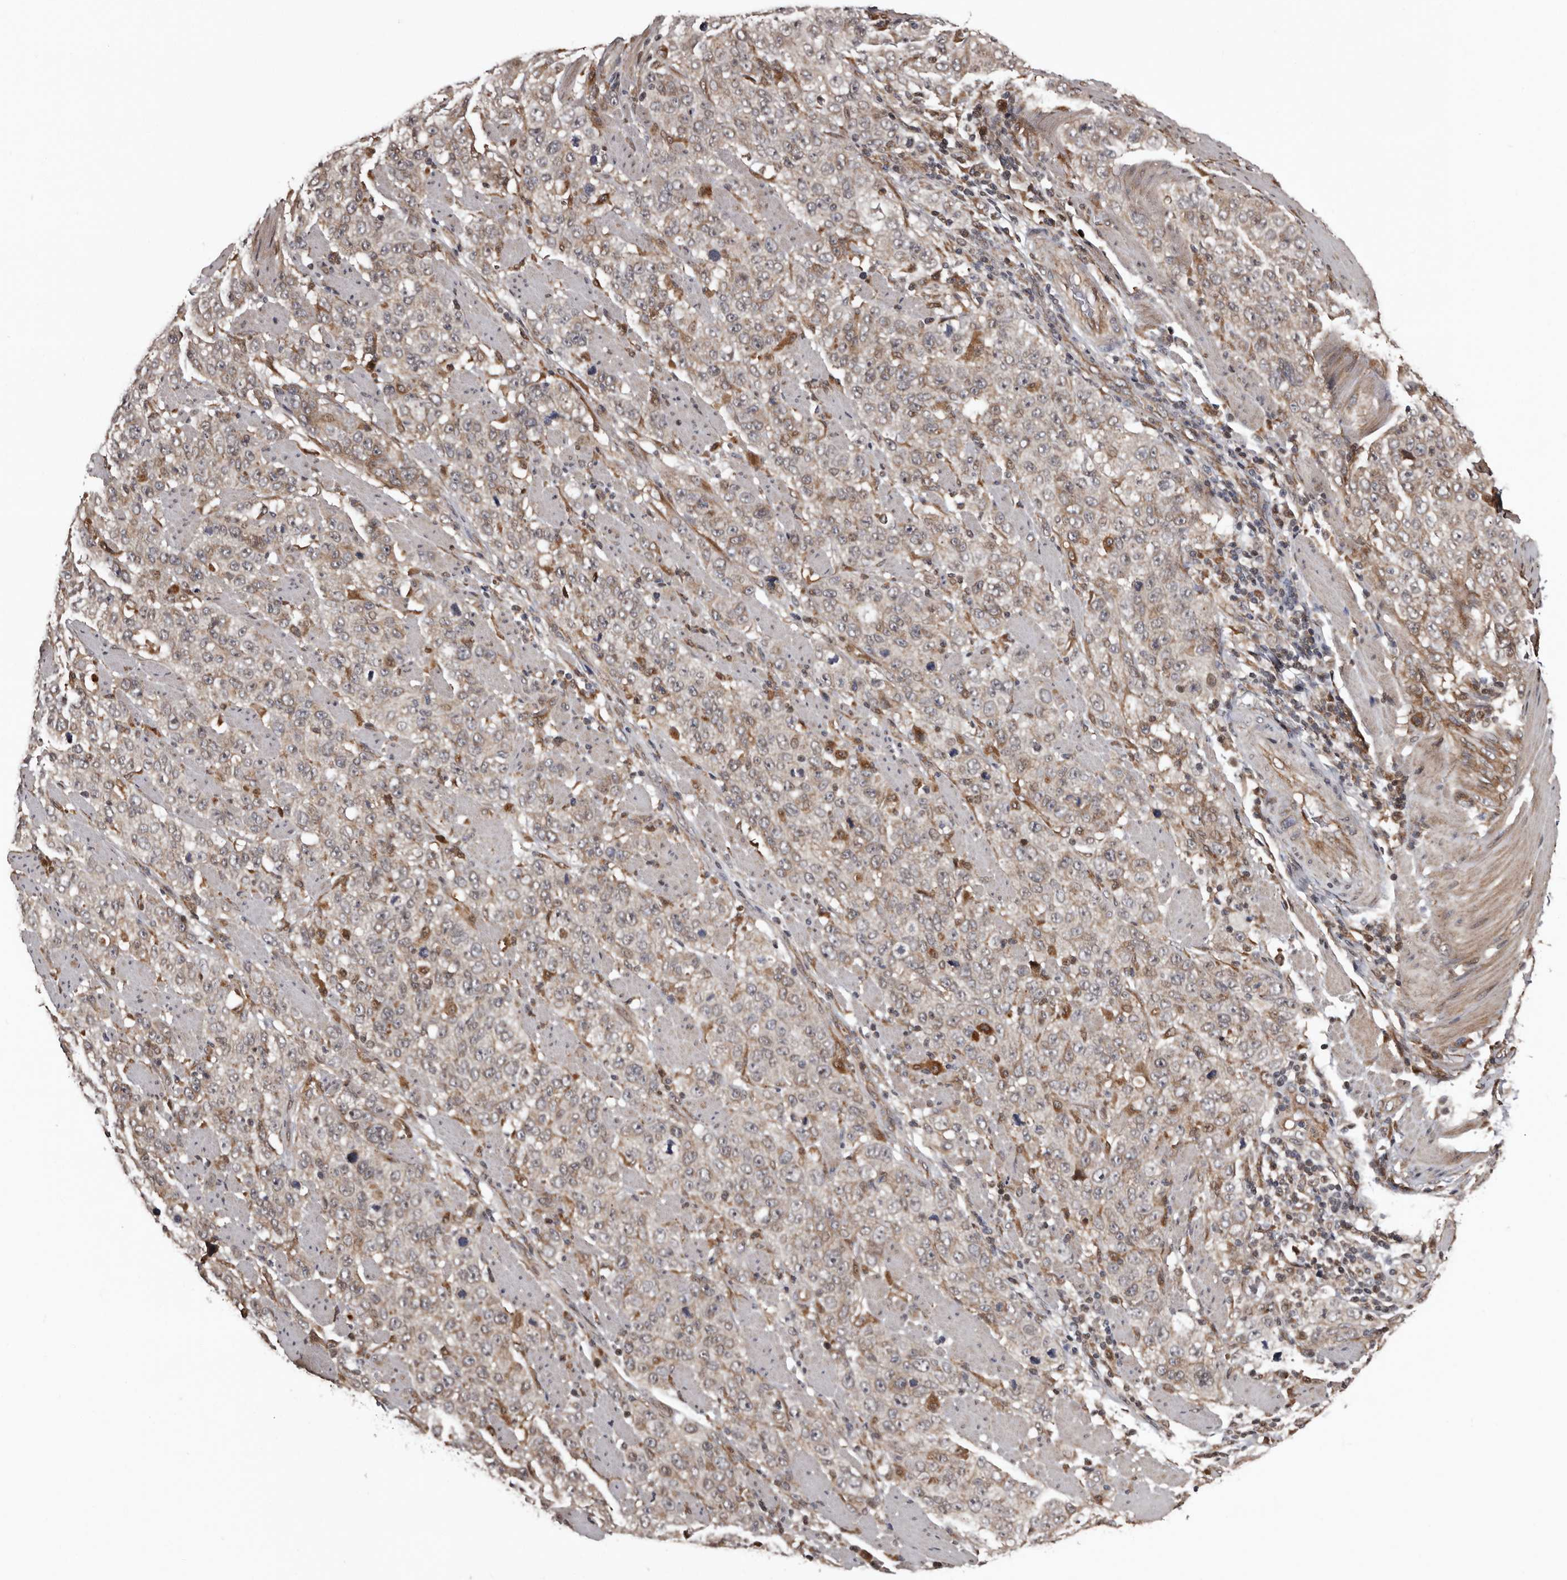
{"staining": {"intensity": "weak", "quantity": "<25%", "location": "cytoplasmic/membranous"}, "tissue": "stomach cancer", "cell_type": "Tumor cells", "image_type": "cancer", "snomed": [{"axis": "morphology", "description": "Adenocarcinoma, NOS"}, {"axis": "topography", "description": "Stomach"}], "caption": "Immunohistochemistry (IHC) of adenocarcinoma (stomach) exhibits no expression in tumor cells.", "gene": "SERTAD4", "patient": {"sex": "male", "age": 48}}